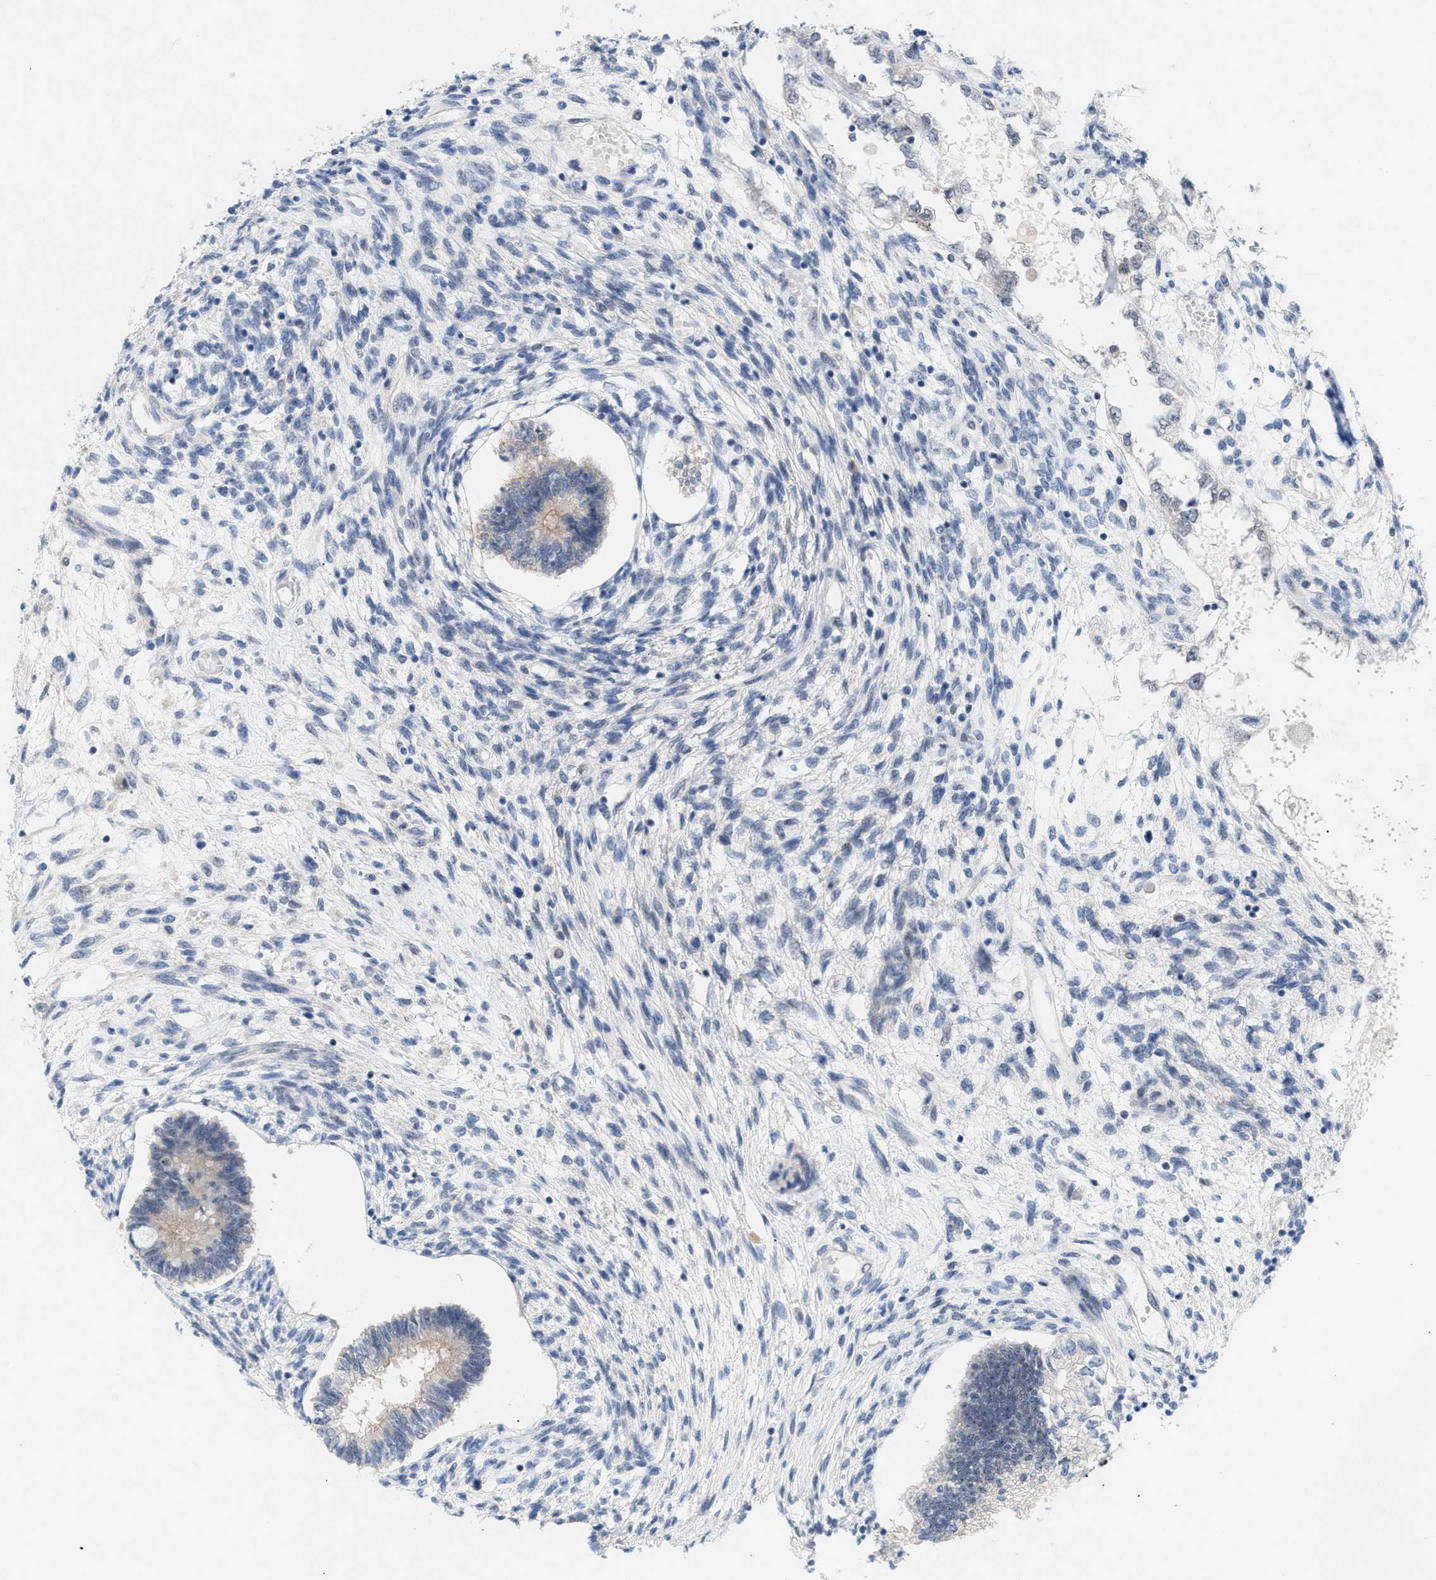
{"staining": {"intensity": "negative", "quantity": "none", "location": "none"}, "tissue": "testis cancer", "cell_type": "Tumor cells", "image_type": "cancer", "snomed": [{"axis": "morphology", "description": "Seminoma, NOS"}, {"axis": "topography", "description": "Testis"}], "caption": "A high-resolution photomicrograph shows IHC staining of testis seminoma, which shows no significant staining in tumor cells.", "gene": "WIPI2", "patient": {"sex": "male", "age": 28}}